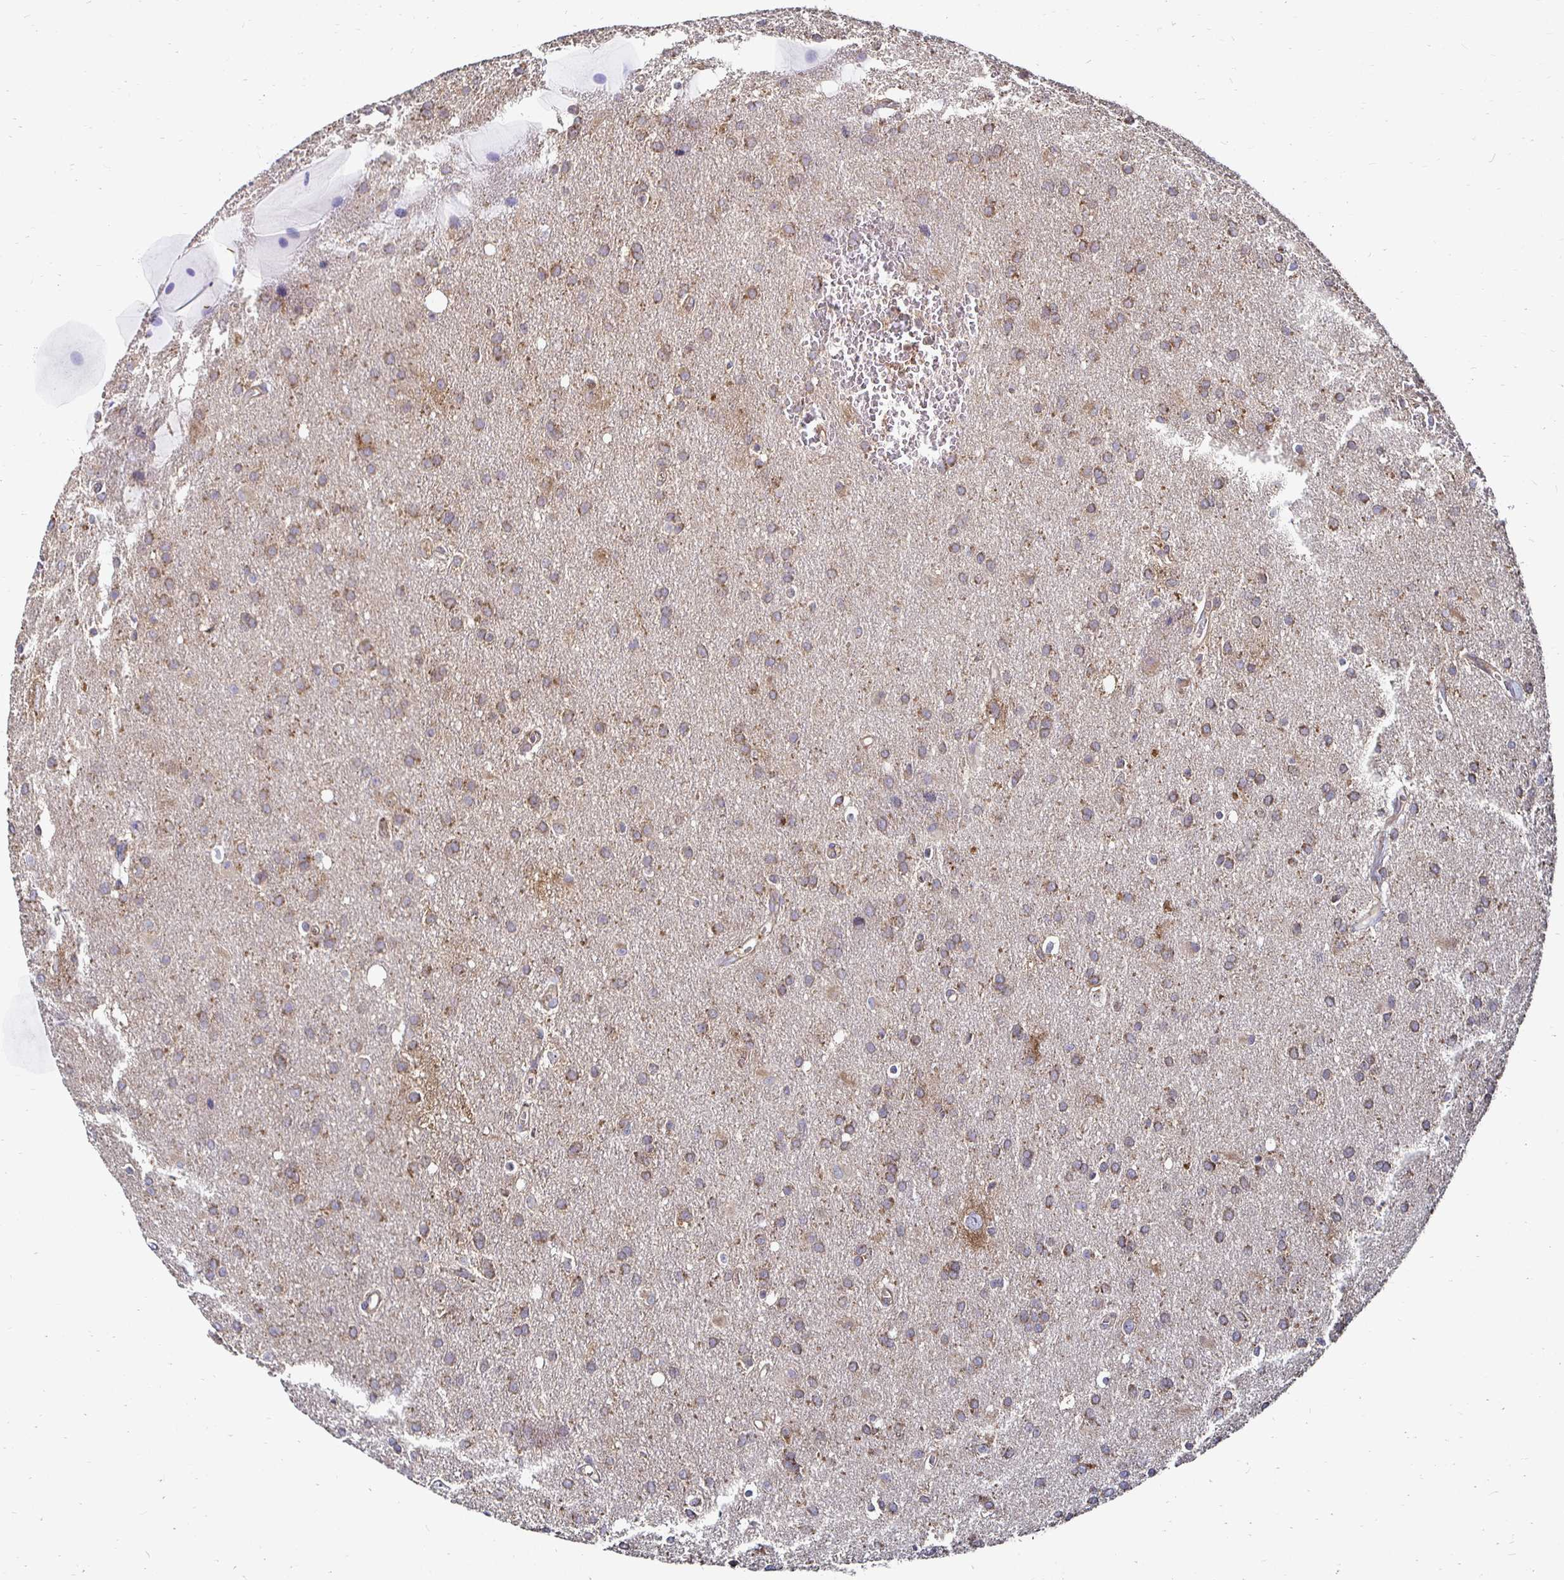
{"staining": {"intensity": "moderate", "quantity": ">75%", "location": "cytoplasmic/membranous"}, "tissue": "glioma", "cell_type": "Tumor cells", "image_type": "cancer", "snomed": [{"axis": "morphology", "description": "Glioma, malignant, Low grade"}, {"axis": "topography", "description": "Brain"}], "caption": "Malignant low-grade glioma stained with DAB (3,3'-diaminobenzidine) immunohistochemistry (IHC) displays medium levels of moderate cytoplasmic/membranous expression in approximately >75% of tumor cells.", "gene": "NCSTN", "patient": {"sex": "male", "age": 66}}